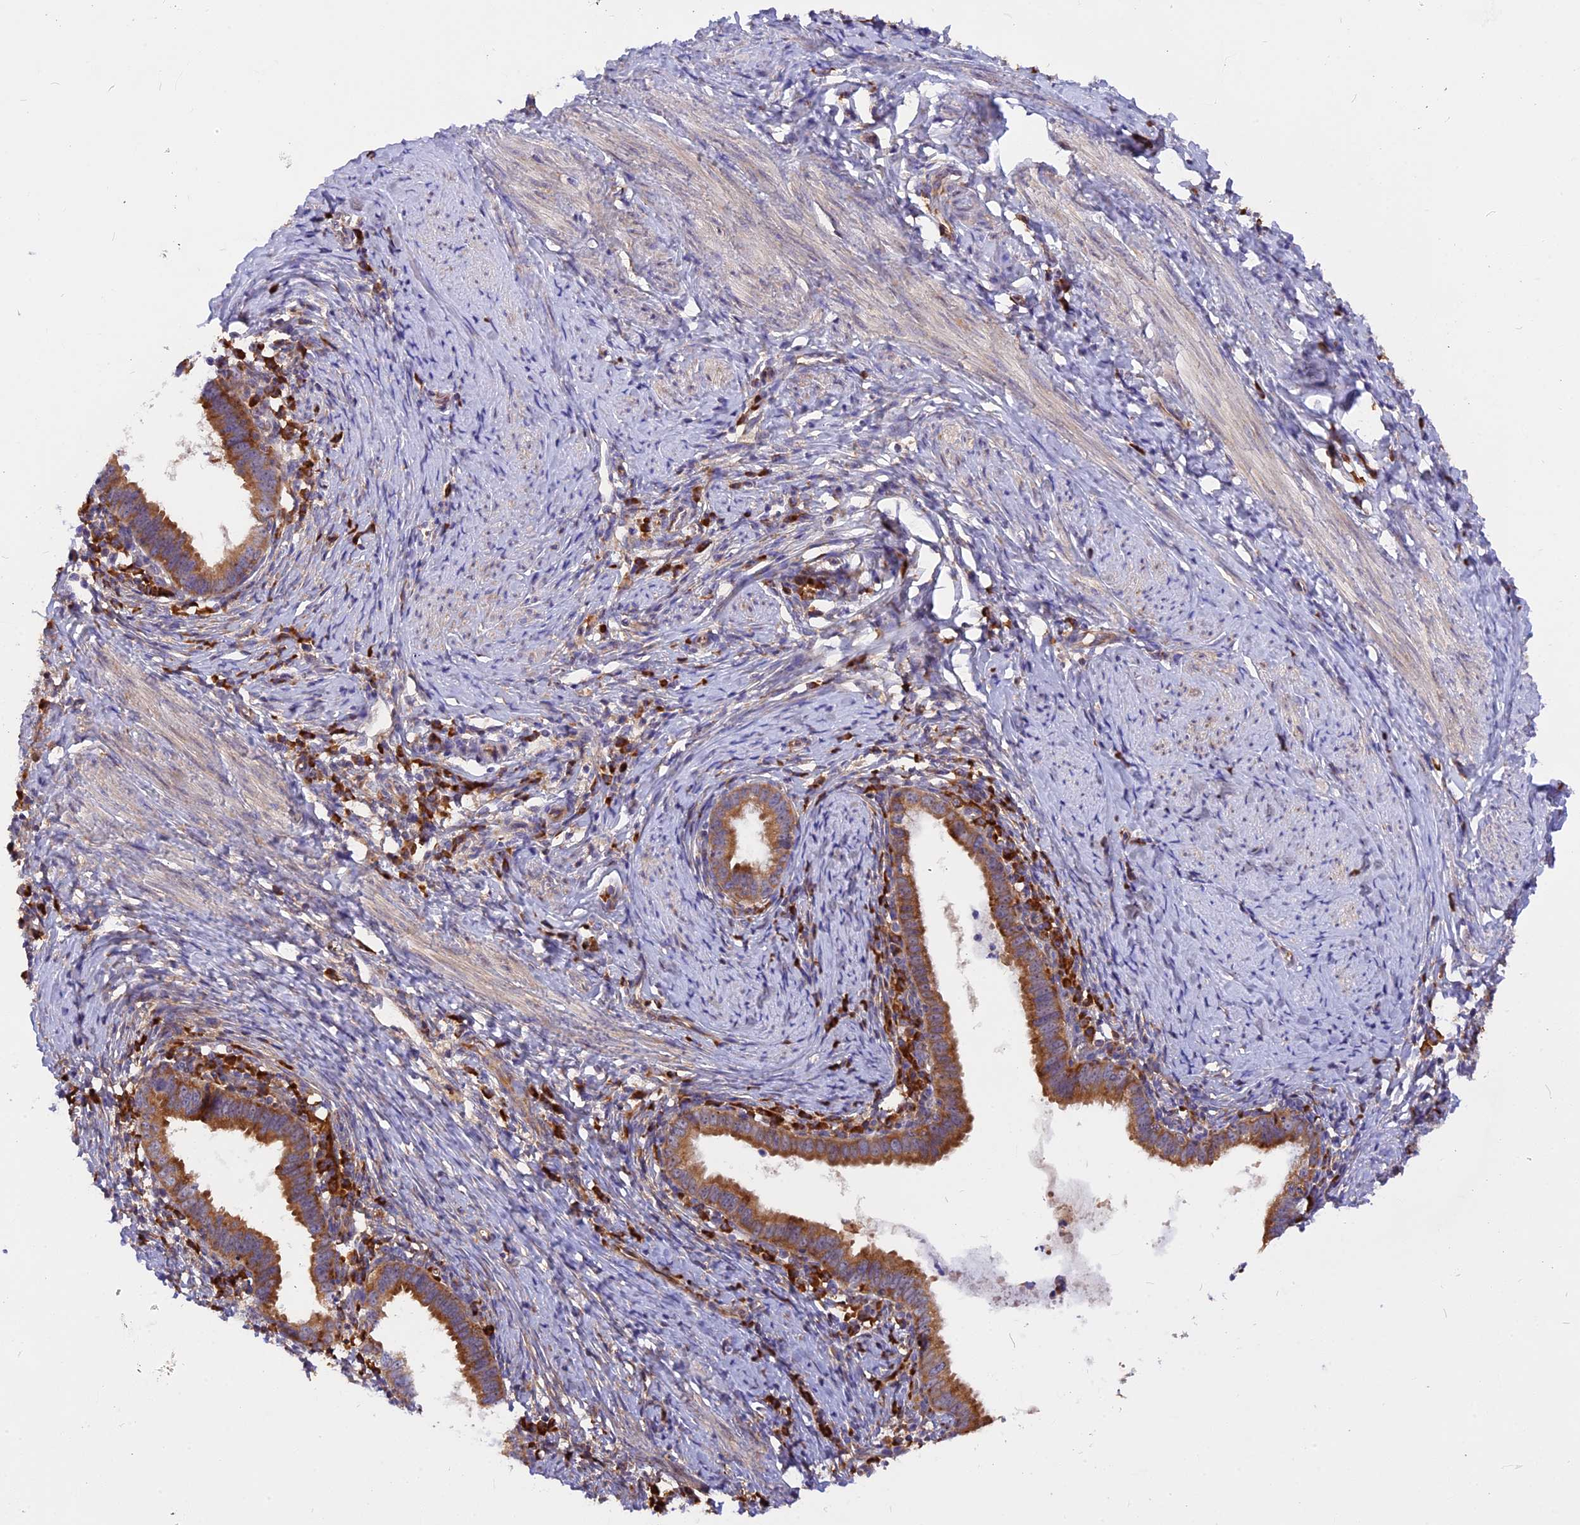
{"staining": {"intensity": "moderate", "quantity": ">75%", "location": "cytoplasmic/membranous"}, "tissue": "cervical cancer", "cell_type": "Tumor cells", "image_type": "cancer", "snomed": [{"axis": "morphology", "description": "Adenocarcinoma, NOS"}, {"axis": "topography", "description": "Cervix"}], "caption": "Human cervical cancer stained with a brown dye reveals moderate cytoplasmic/membranous positive expression in about >75% of tumor cells.", "gene": "GNPTAB", "patient": {"sex": "female", "age": 36}}